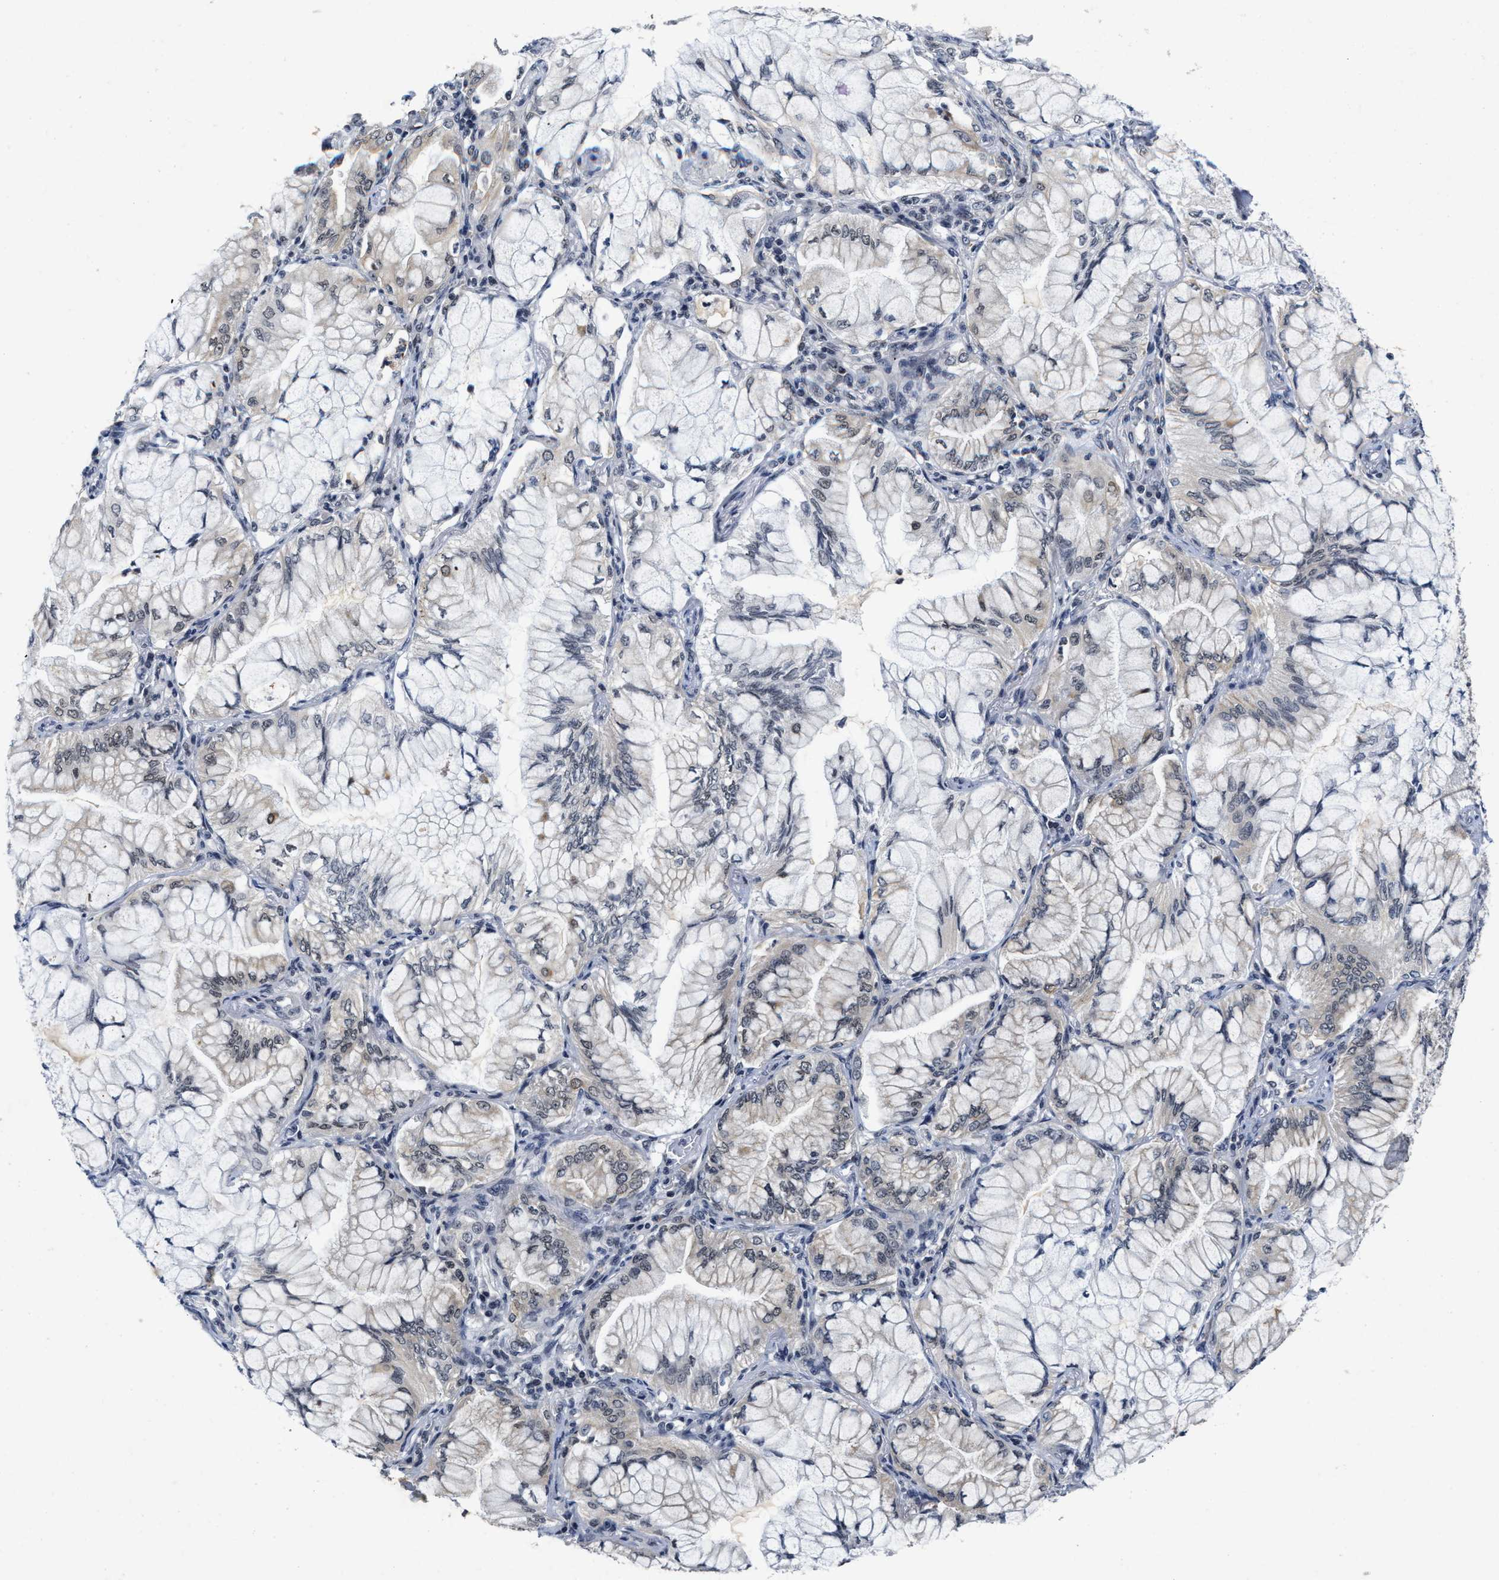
{"staining": {"intensity": "weak", "quantity": "25%-75%", "location": "cytoplasmic/membranous,nuclear"}, "tissue": "lung cancer", "cell_type": "Tumor cells", "image_type": "cancer", "snomed": [{"axis": "morphology", "description": "Adenocarcinoma, NOS"}, {"axis": "topography", "description": "Lung"}], "caption": "Lung cancer (adenocarcinoma) stained for a protein (brown) exhibits weak cytoplasmic/membranous and nuclear positive expression in approximately 25%-75% of tumor cells.", "gene": "INIP", "patient": {"sex": "female", "age": 70}}